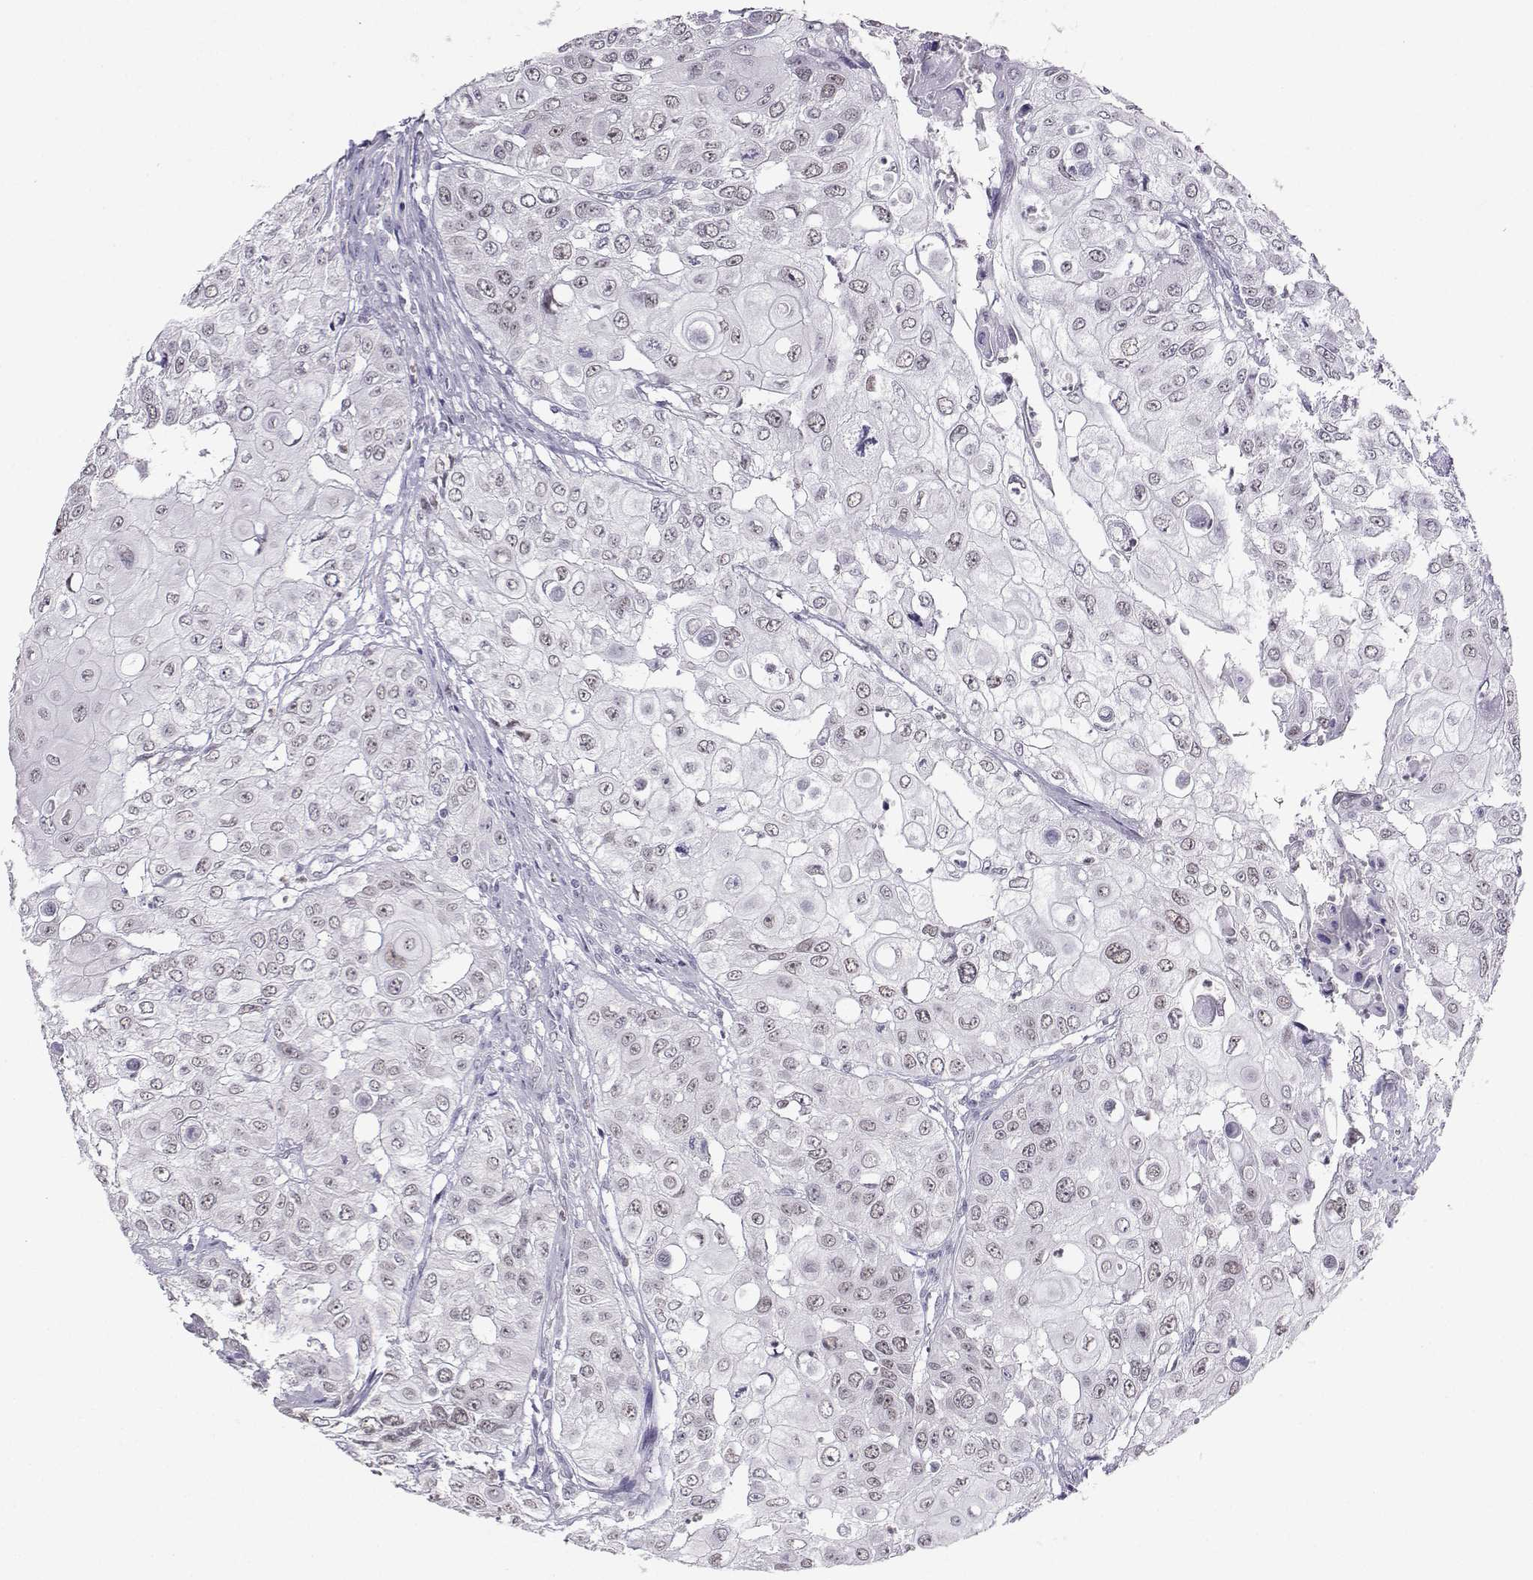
{"staining": {"intensity": "negative", "quantity": "none", "location": "none"}, "tissue": "urothelial cancer", "cell_type": "Tumor cells", "image_type": "cancer", "snomed": [{"axis": "morphology", "description": "Urothelial carcinoma, High grade"}, {"axis": "topography", "description": "Urinary bladder"}], "caption": "High-grade urothelial carcinoma was stained to show a protein in brown. There is no significant expression in tumor cells.", "gene": "TEDC2", "patient": {"sex": "female", "age": 79}}